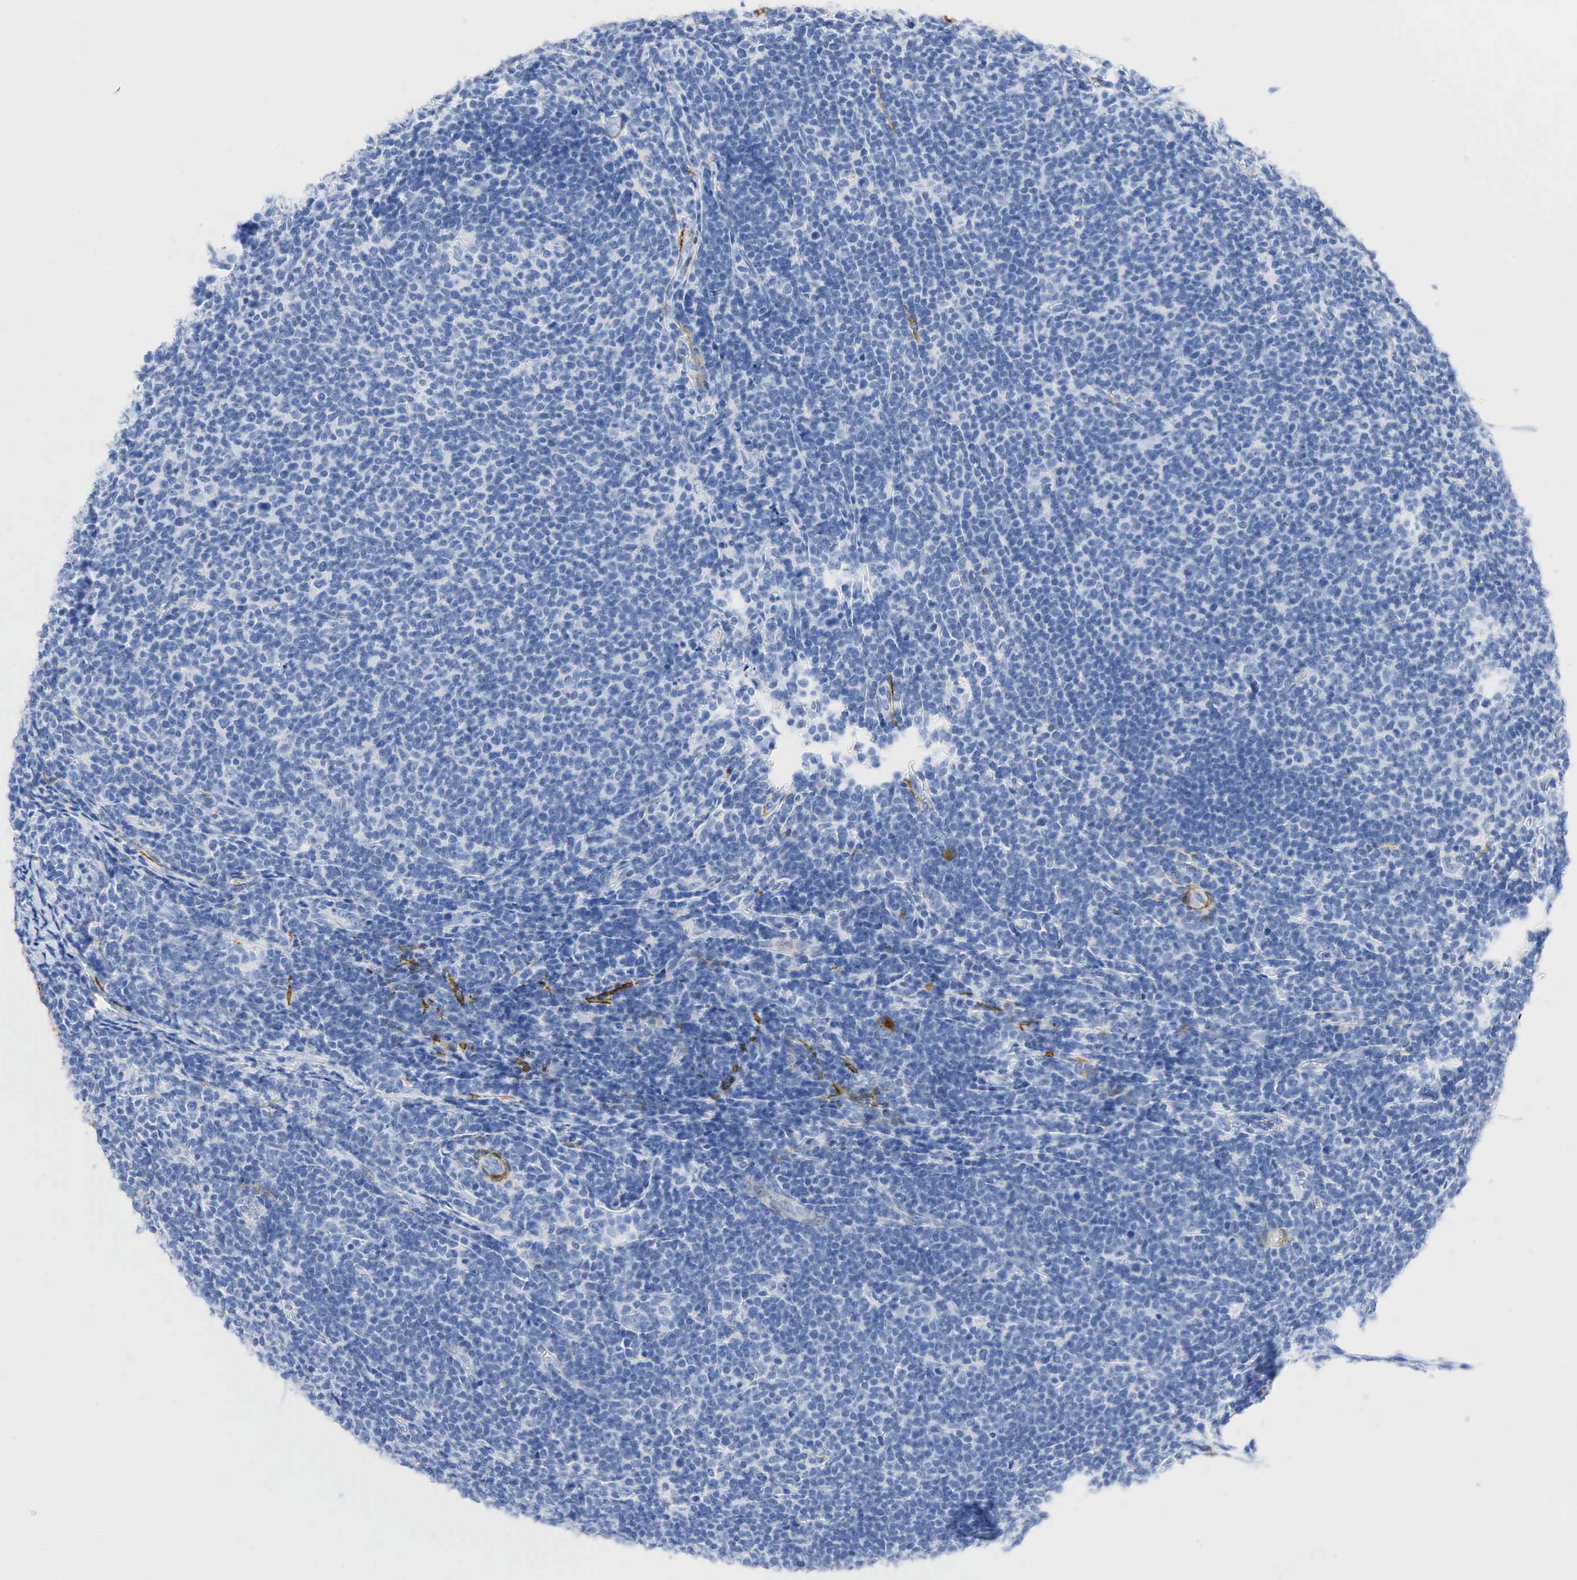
{"staining": {"intensity": "negative", "quantity": "none", "location": "none"}, "tissue": "lymphoma", "cell_type": "Tumor cells", "image_type": "cancer", "snomed": [{"axis": "morphology", "description": "Malignant lymphoma, non-Hodgkin's type, Low grade"}, {"axis": "topography", "description": "Lymph node"}], "caption": "Immunohistochemical staining of malignant lymphoma, non-Hodgkin's type (low-grade) shows no significant positivity in tumor cells. (DAB (3,3'-diaminobenzidine) immunohistochemistry (IHC) with hematoxylin counter stain).", "gene": "ACTA1", "patient": {"sex": "male", "age": 74}}